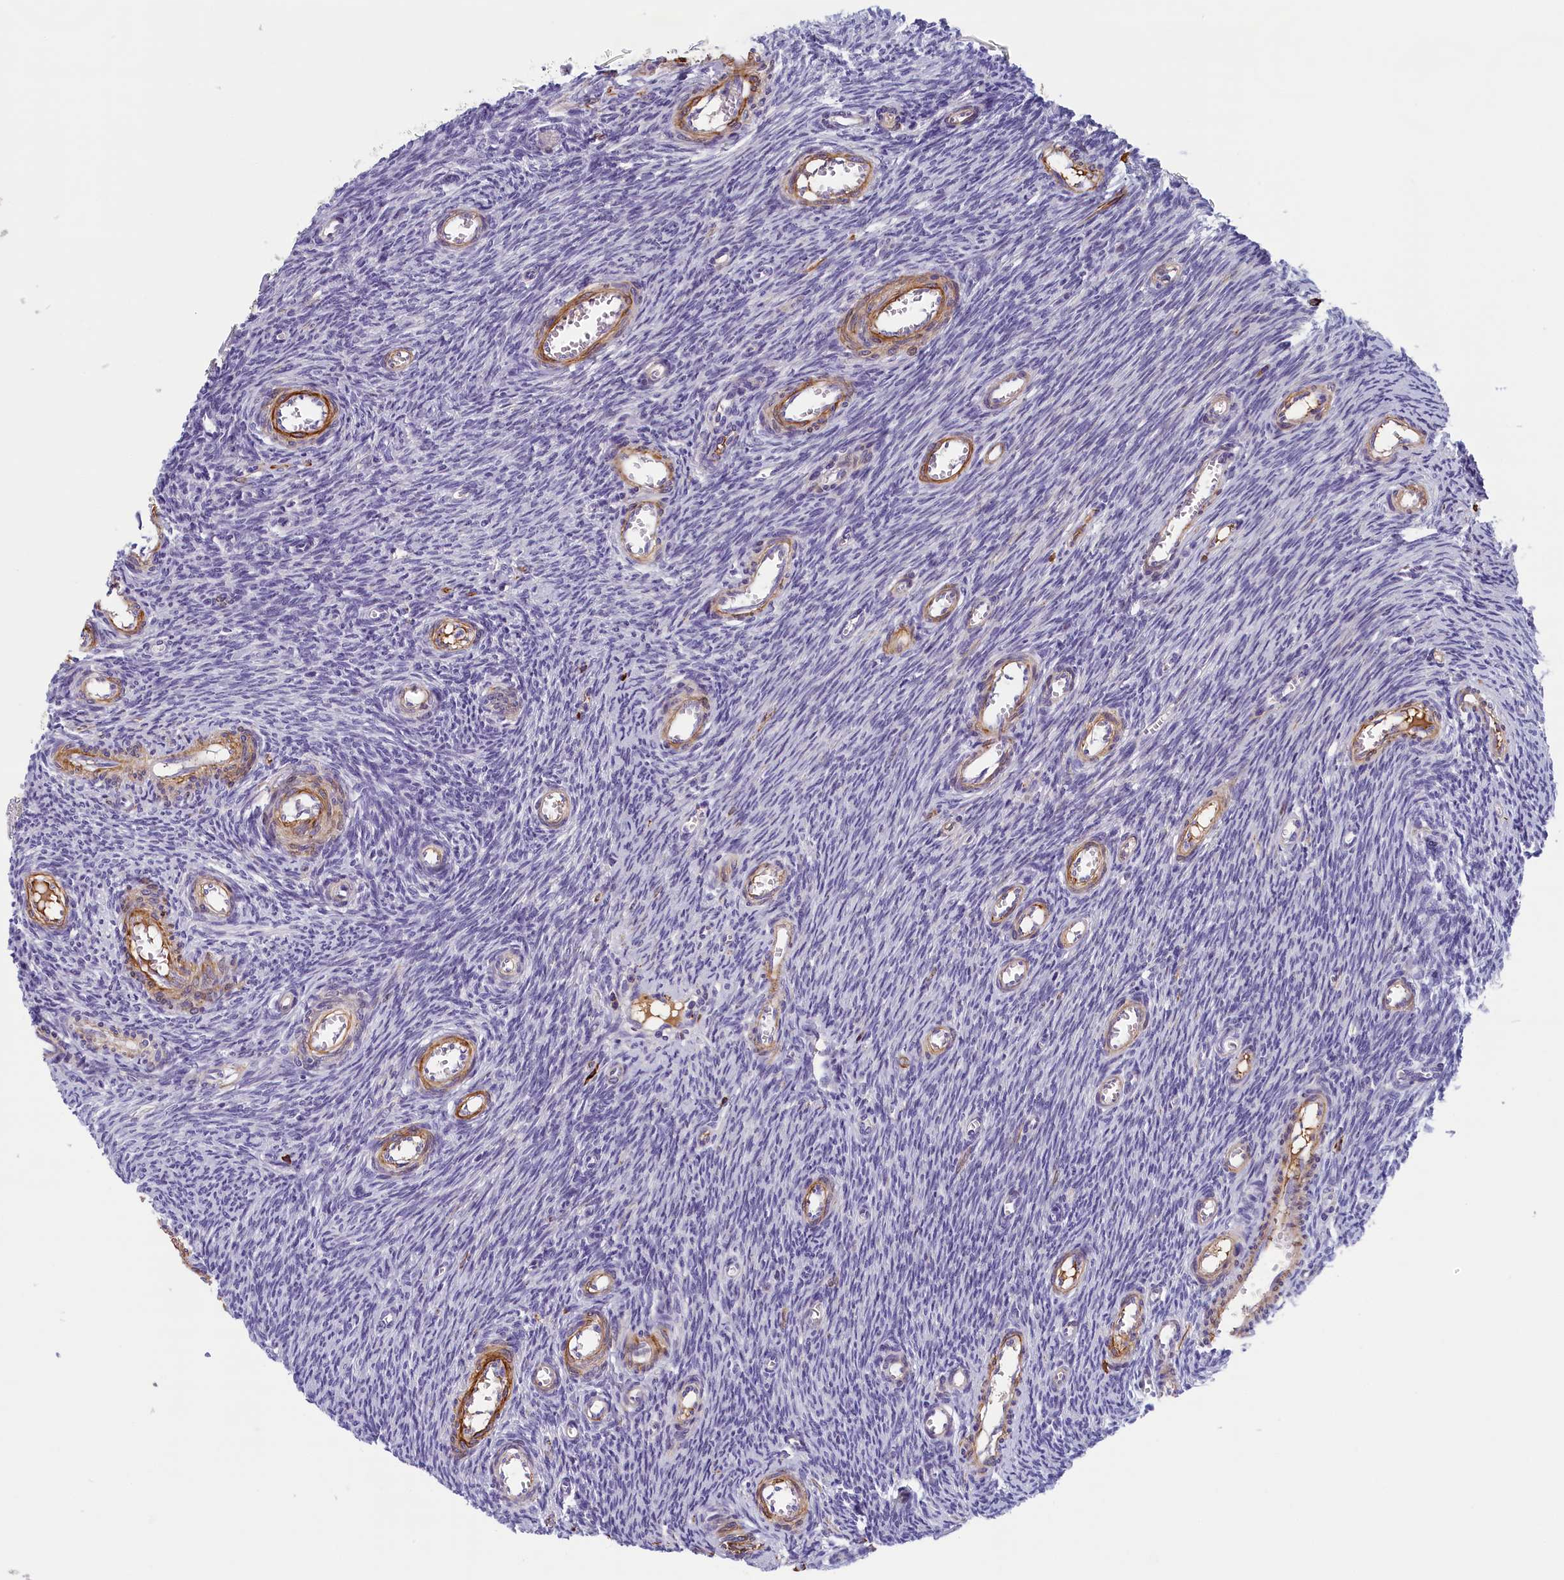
{"staining": {"intensity": "negative", "quantity": "none", "location": "none"}, "tissue": "ovary", "cell_type": "Follicle cells", "image_type": "normal", "snomed": [{"axis": "morphology", "description": "Normal tissue, NOS"}, {"axis": "topography", "description": "Ovary"}], "caption": "An image of ovary stained for a protein reveals no brown staining in follicle cells. (DAB immunohistochemistry (IHC) with hematoxylin counter stain).", "gene": "BCL2L13", "patient": {"sex": "female", "age": 44}}